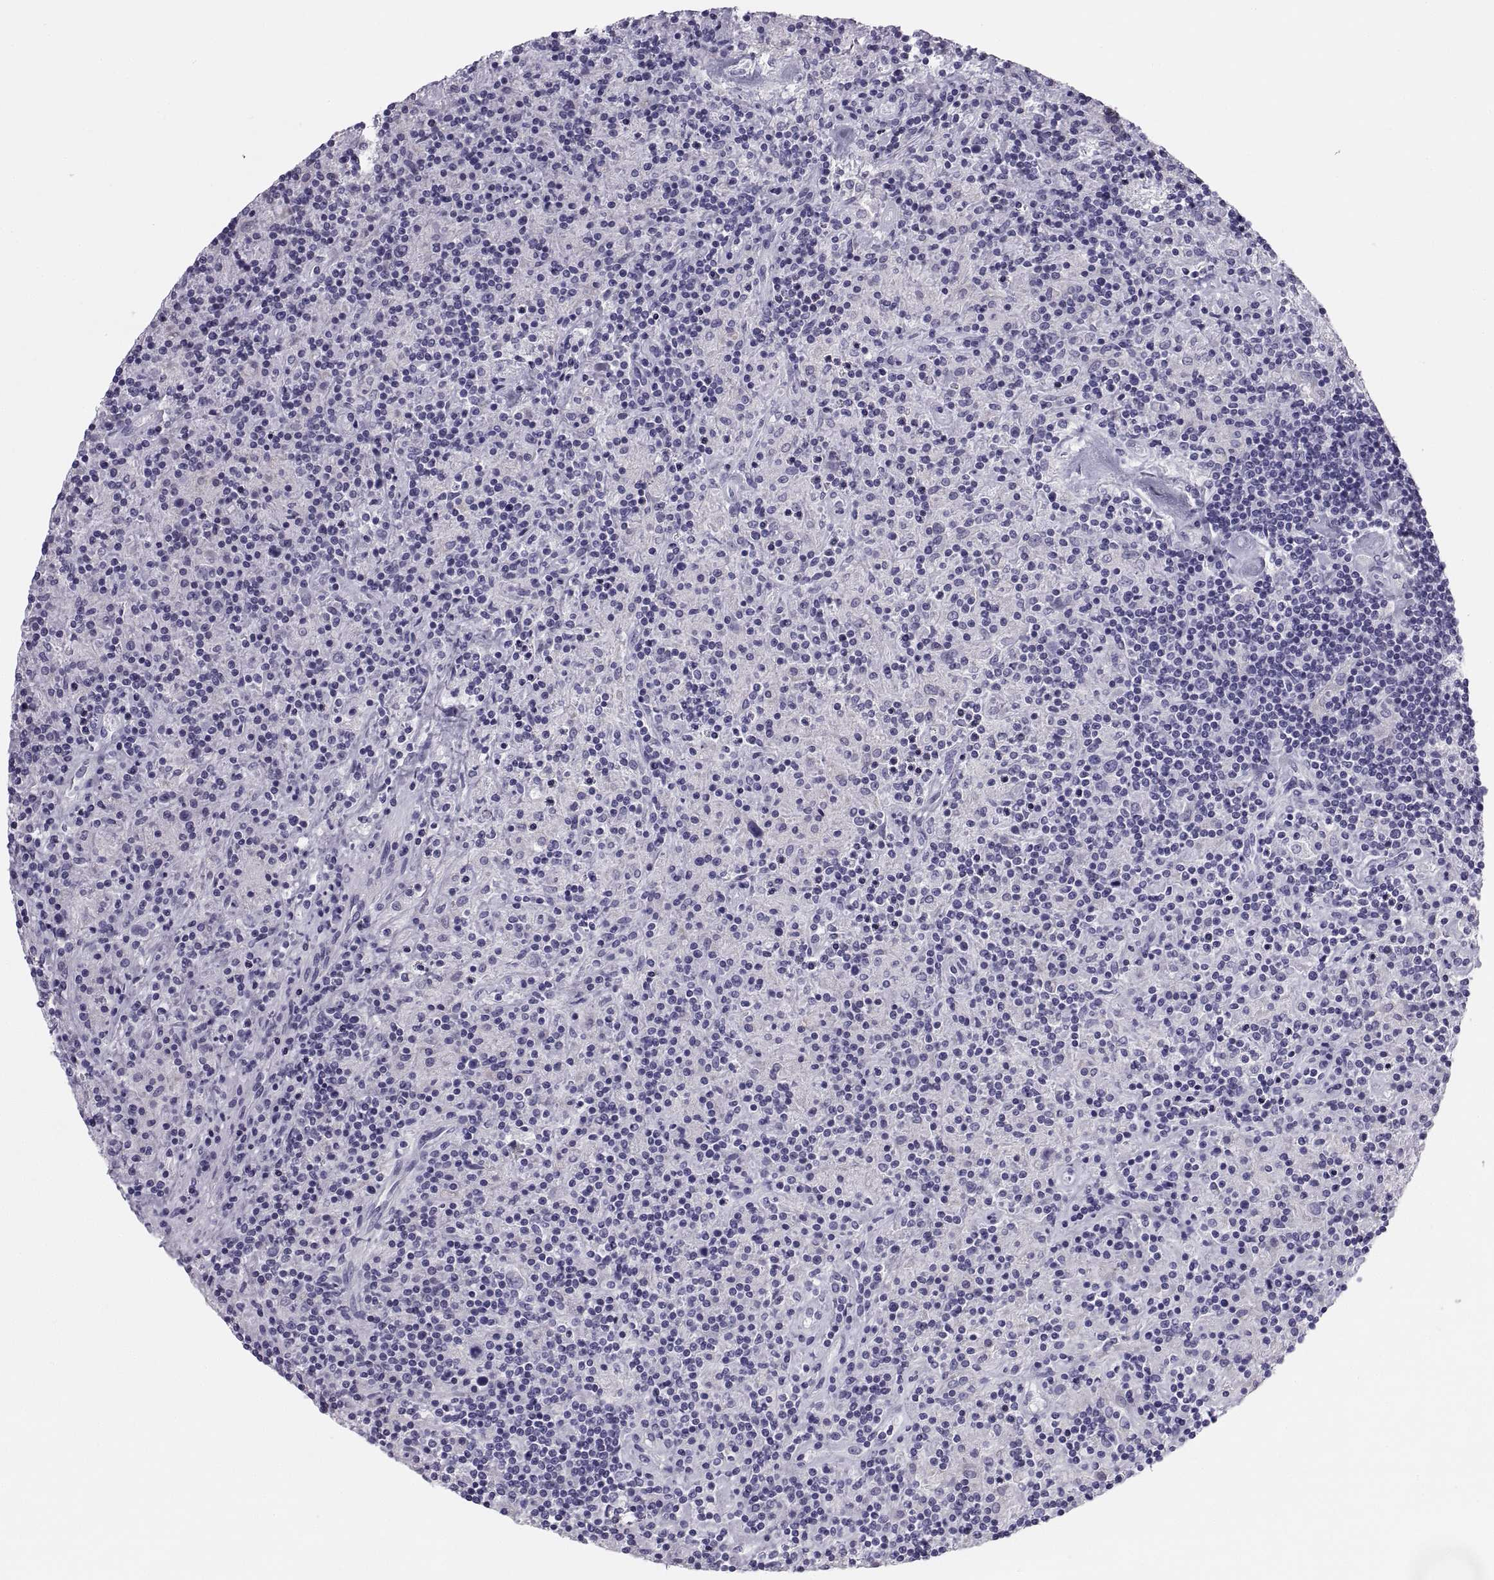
{"staining": {"intensity": "negative", "quantity": "none", "location": "none"}, "tissue": "lymphoma", "cell_type": "Tumor cells", "image_type": "cancer", "snomed": [{"axis": "morphology", "description": "Hodgkin's disease, NOS"}, {"axis": "topography", "description": "Lymph node"}], "caption": "The photomicrograph shows no significant expression in tumor cells of Hodgkin's disease. Brightfield microscopy of immunohistochemistry (IHC) stained with DAB (brown) and hematoxylin (blue), captured at high magnification.", "gene": "PAX2", "patient": {"sex": "male", "age": 70}}